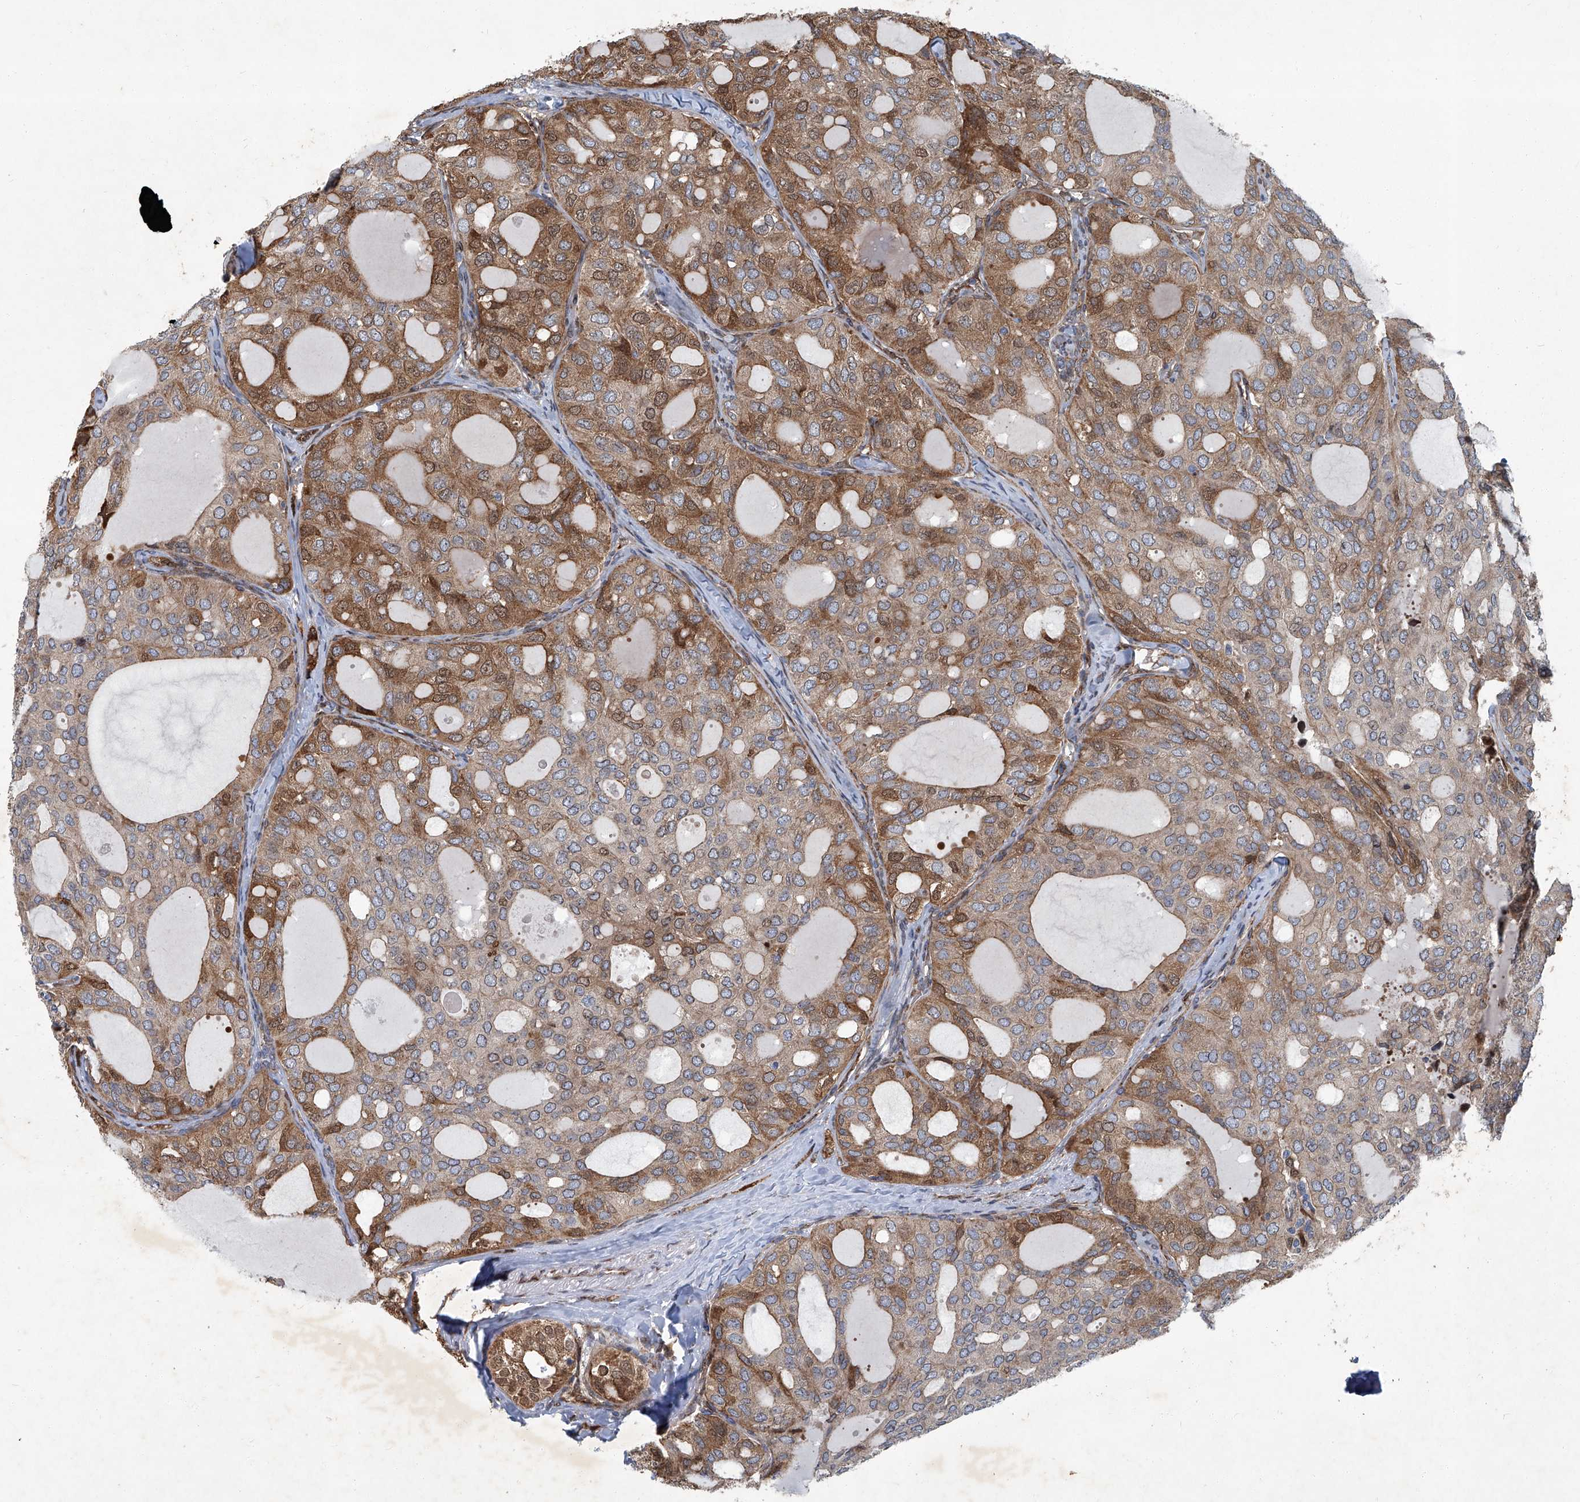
{"staining": {"intensity": "moderate", "quantity": ">75%", "location": "cytoplasmic/membranous"}, "tissue": "thyroid cancer", "cell_type": "Tumor cells", "image_type": "cancer", "snomed": [{"axis": "morphology", "description": "Follicular adenoma carcinoma, NOS"}, {"axis": "topography", "description": "Thyroid gland"}], "caption": "This is a histology image of immunohistochemistry staining of thyroid cancer, which shows moderate expression in the cytoplasmic/membranous of tumor cells.", "gene": "GPR132", "patient": {"sex": "male", "age": 75}}